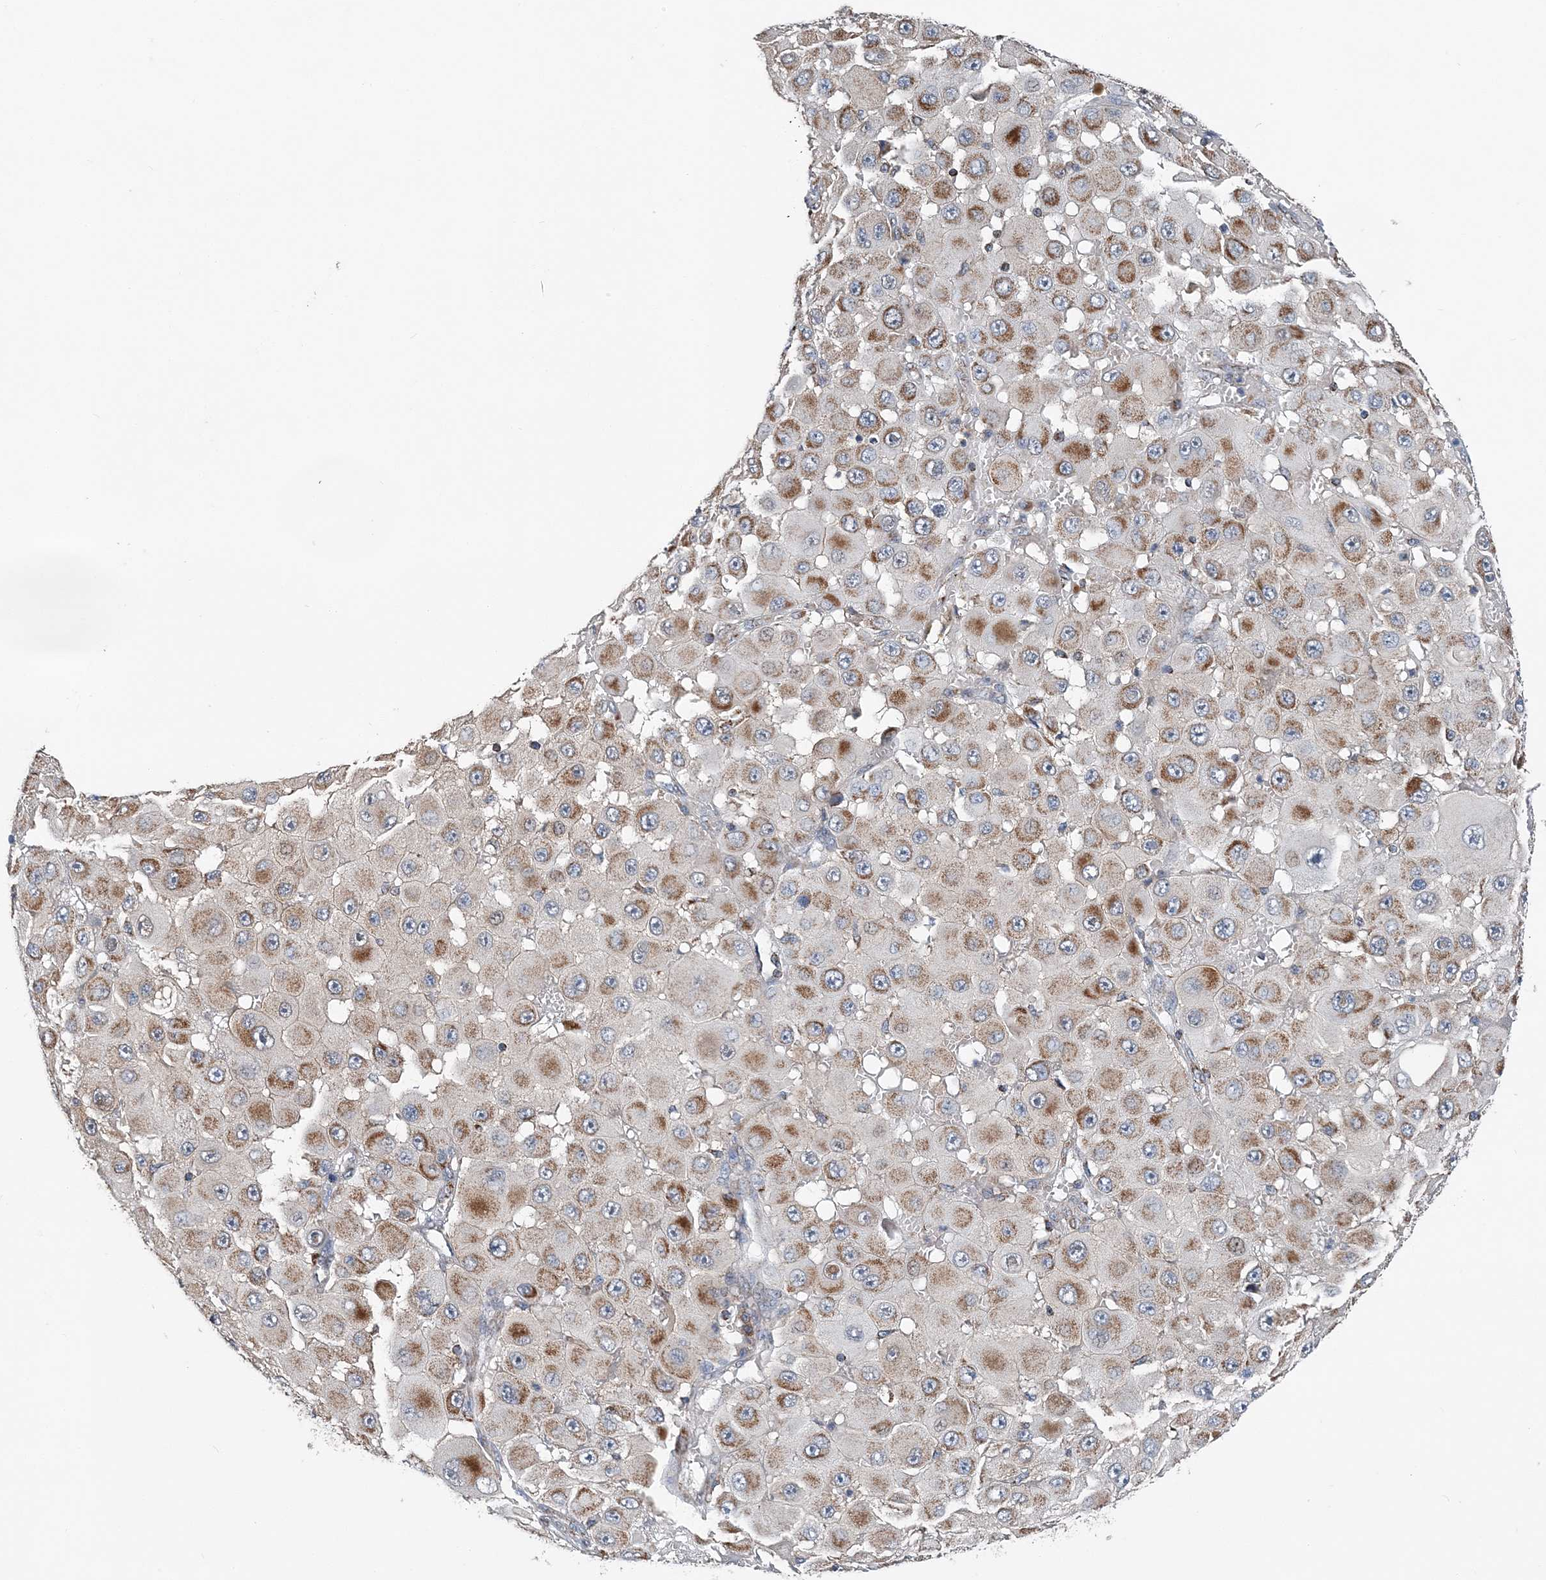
{"staining": {"intensity": "moderate", "quantity": ">75%", "location": "cytoplasmic/membranous"}, "tissue": "melanoma", "cell_type": "Tumor cells", "image_type": "cancer", "snomed": [{"axis": "morphology", "description": "Malignant melanoma, NOS"}, {"axis": "topography", "description": "Skin"}], "caption": "Immunohistochemical staining of melanoma displays moderate cytoplasmic/membranous protein expression in about >75% of tumor cells.", "gene": "SPRY2", "patient": {"sex": "female", "age": 81}}